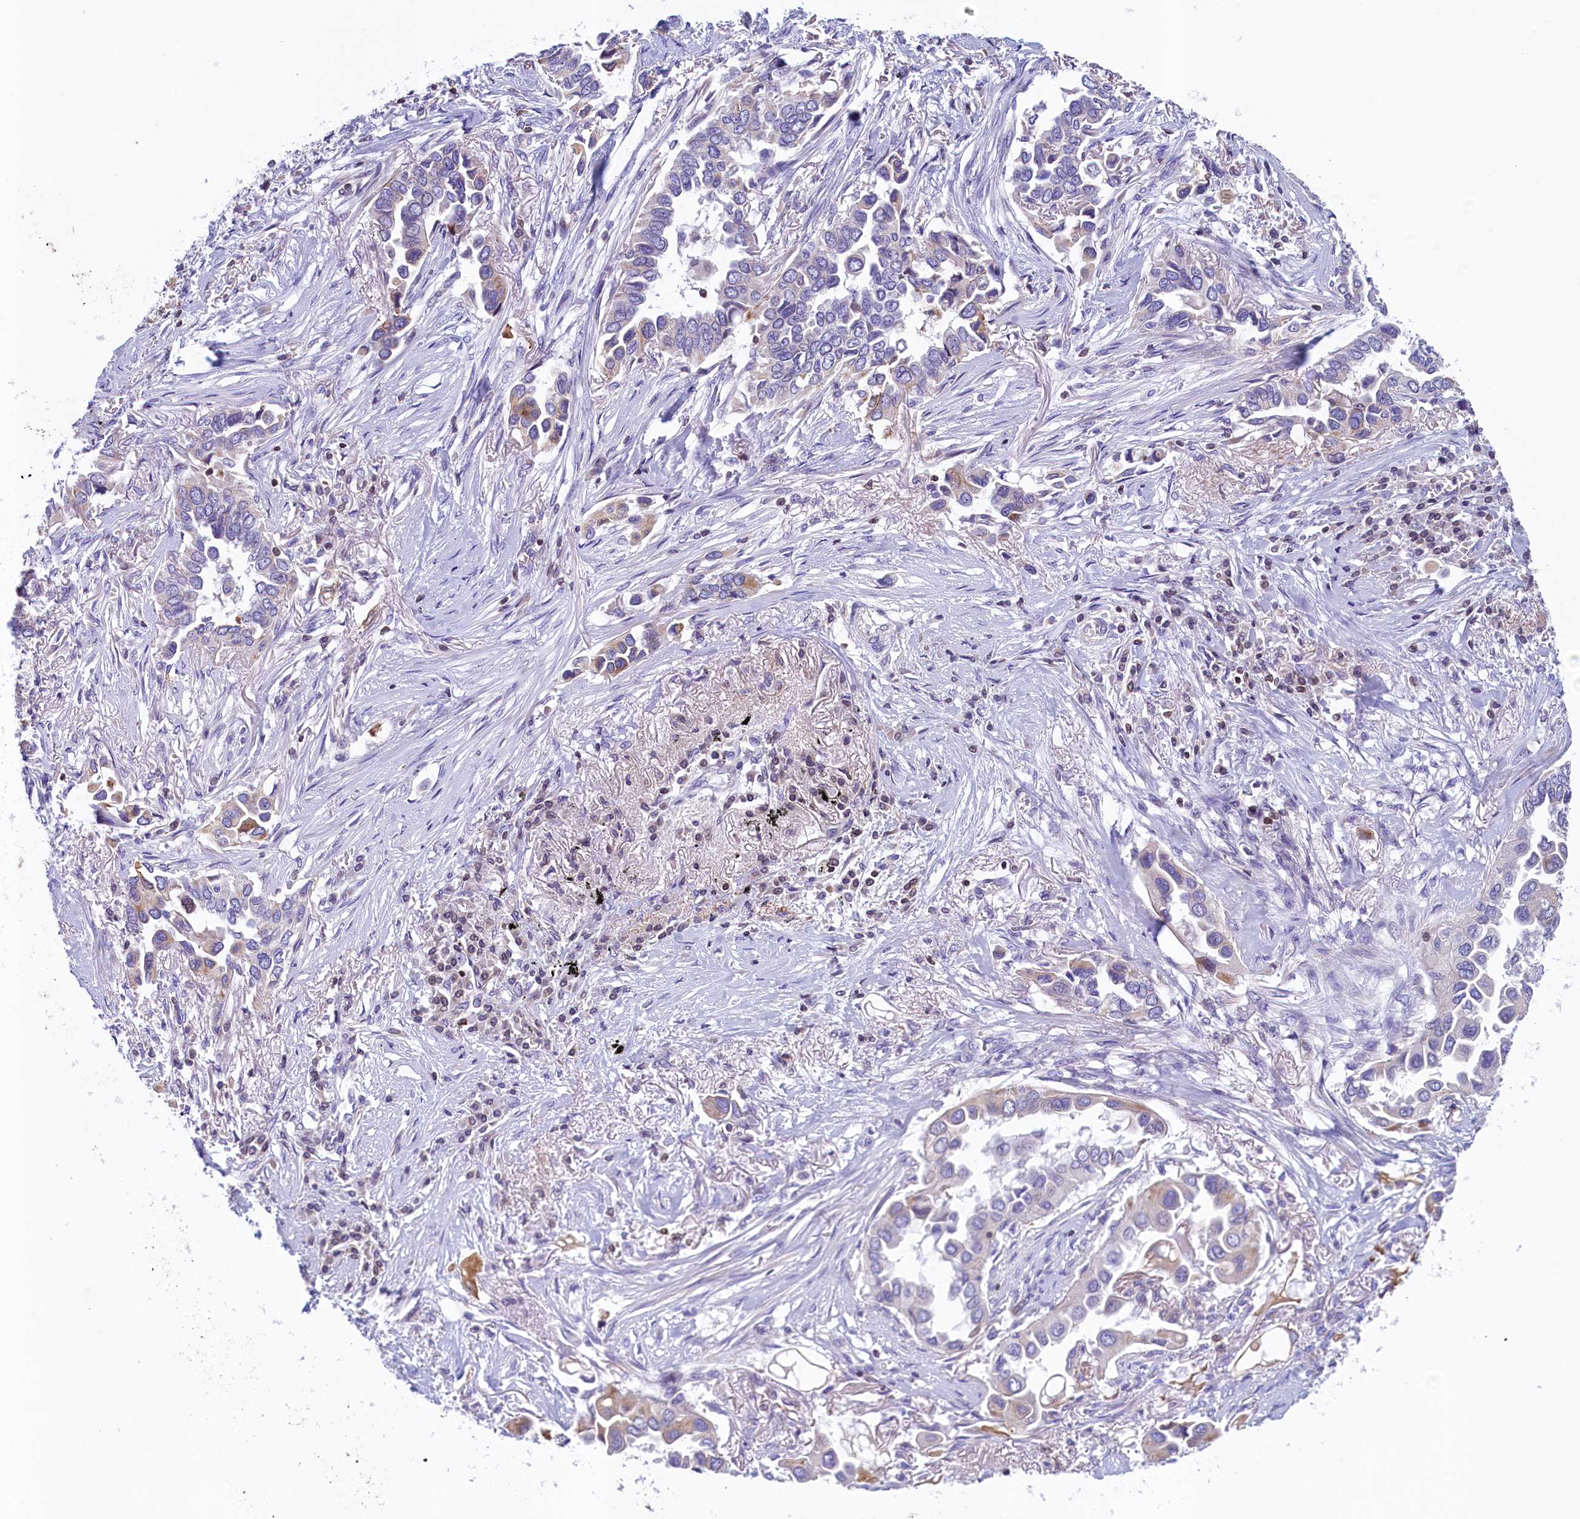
{"staining": {"intensity": "weak", "quantity": "<25%", "location": "cytoplasmic/membranous"}, "tissue": "lung cancer", "cell_type": "Tumor cells", "image_type": "cancer", "snomed": [{"axis": "morphology", "description": "Adenocarcinoma, NOS"}, {"axis": "topography", "description": "Lung"}], "caption": "Tumor cells are negative for protein expression in human lung cancer (adenocarcinoma).", "gene": "TRAF3IP3", "patient": {"sex": "female", "age": 76}}